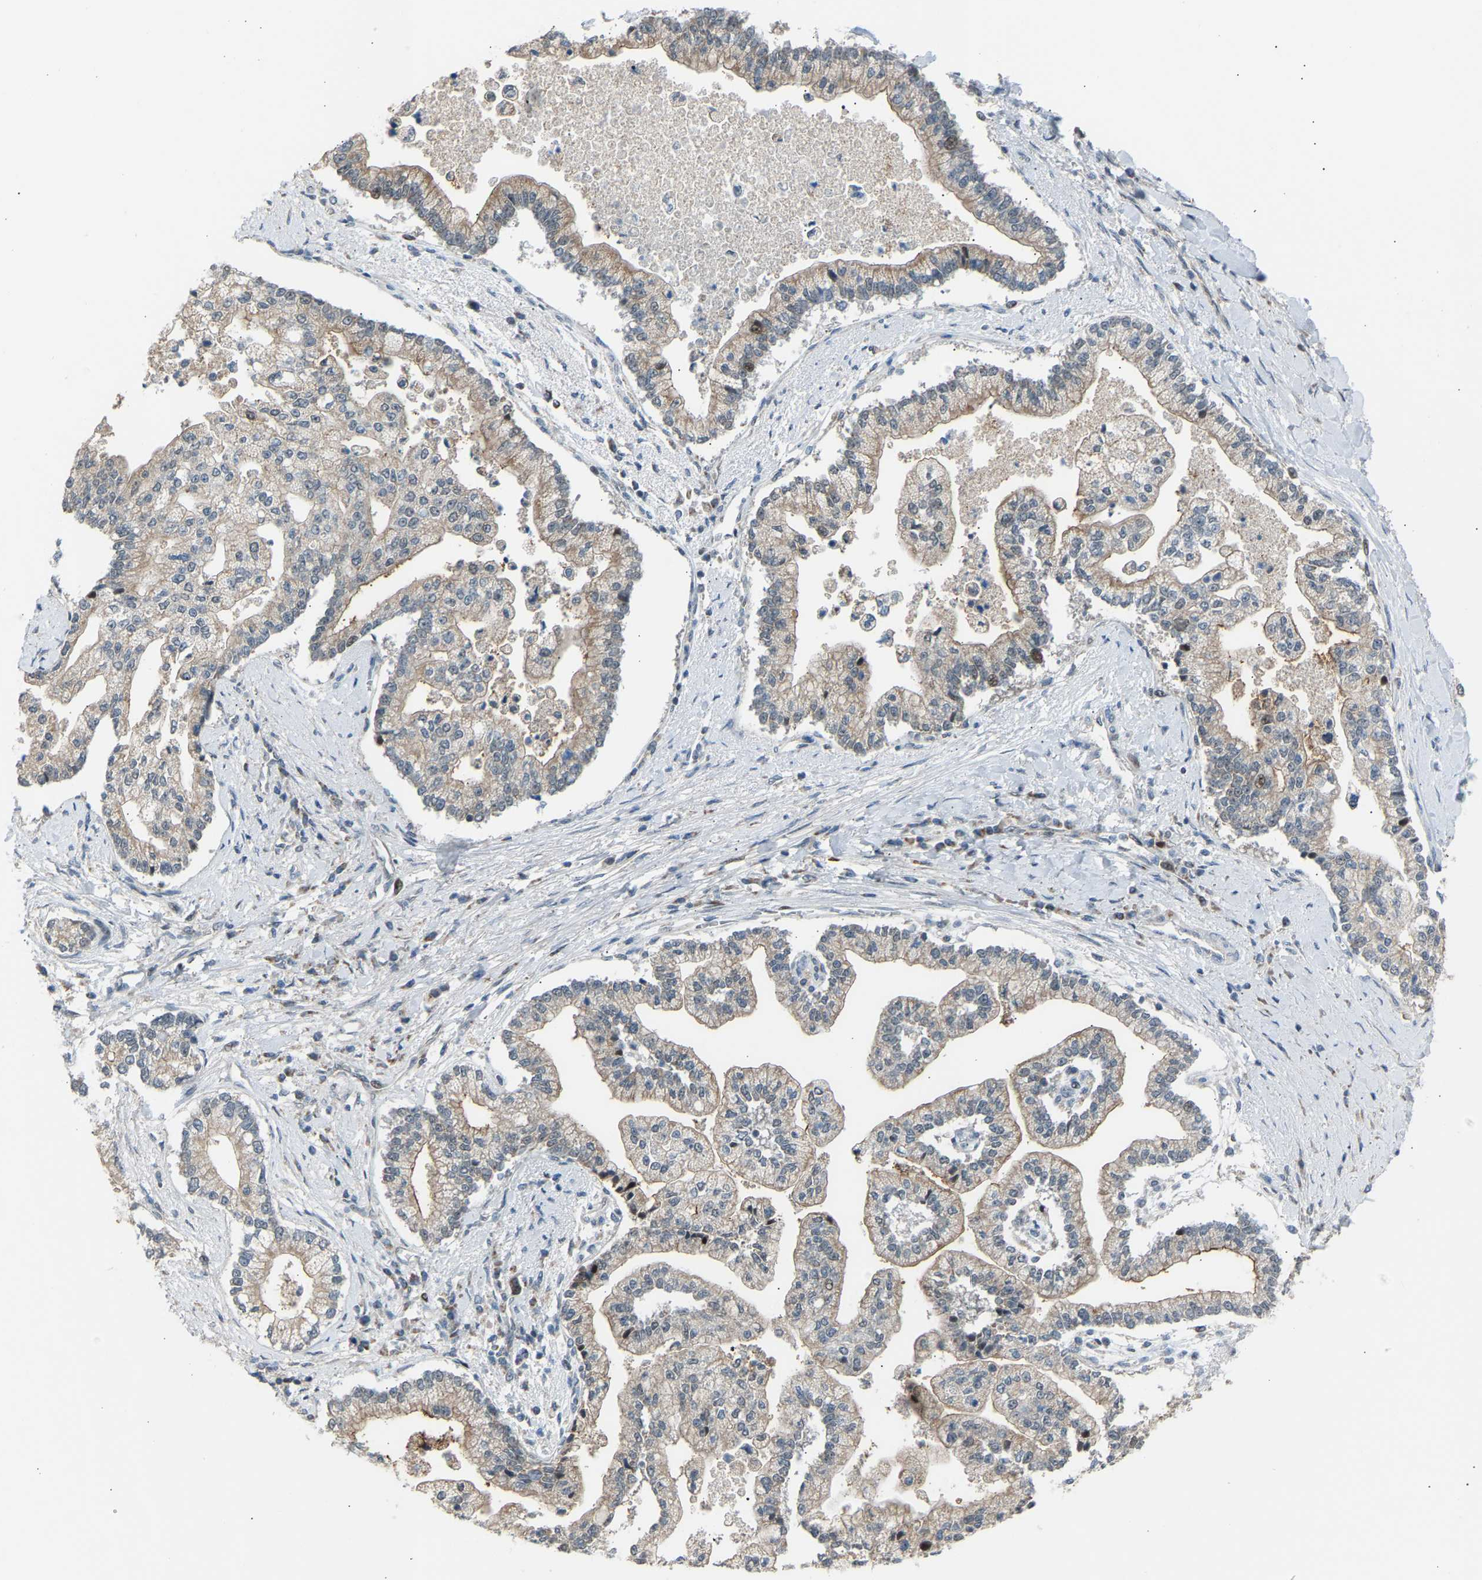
{"staining": {"intensity": "weak", "quantity": "25%-75%", "location": "cytoplasmic/membranous"}, "tissue": "liver cancer", "cell_type": "Tumor cells", "image_type": "cancer", "snomed": [{"axis": "morphology", "description": "Cholangiocarcinoma"}, {"axis": "topography", "description": "Liver"}], "caption": "Liver cancer (cholangiocarcinoma) tissue shows weak cytoplasmic/membranous staining in about 25%-75% of tumor cells, visualized by immunohistochemistry. (Brightfield microscopy of DAB IHC at high magnification).", "gene": "VPS41", "patient": {"sex": "male", "age": 50}}